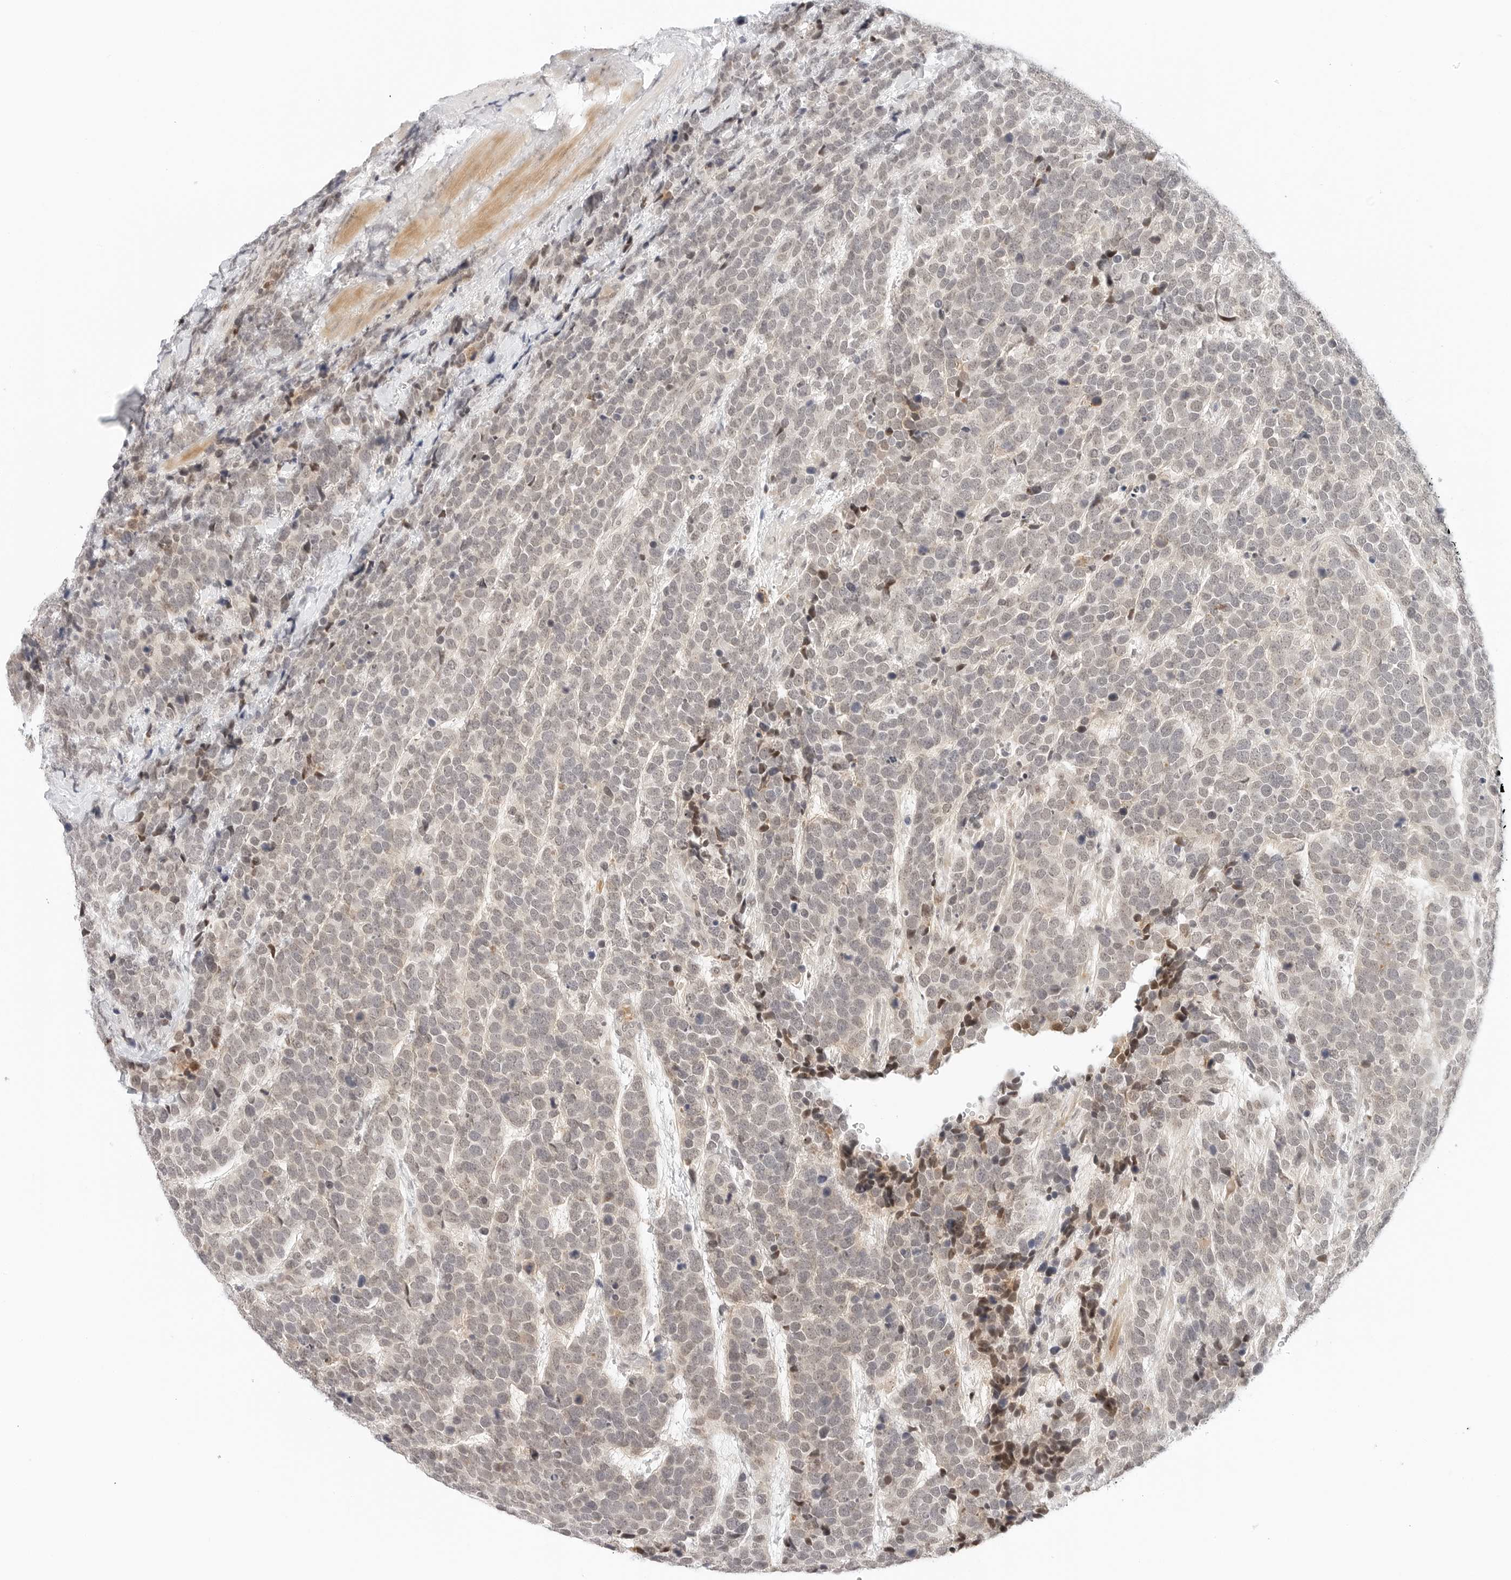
{"staining": {"intensity": "weak", "quantity": "<25%", "location": "nuclear"}, "tissue": "urothelial cancer", "cell_type": "Tumor cells", "image_type": "cancer", "snomed": [{"axis": "morphology", "description": "Urothelial carcinoma, High grade"}, {"axis": "topography", "description": "Urinary bladder"}], "caption": "A micrograph of high-grade urothelial carcinoma stained for a protein demonstrates no brown staining in tumor cells.", "gene": "NEO1", "patient": {"sex": "female", "age": 82}}